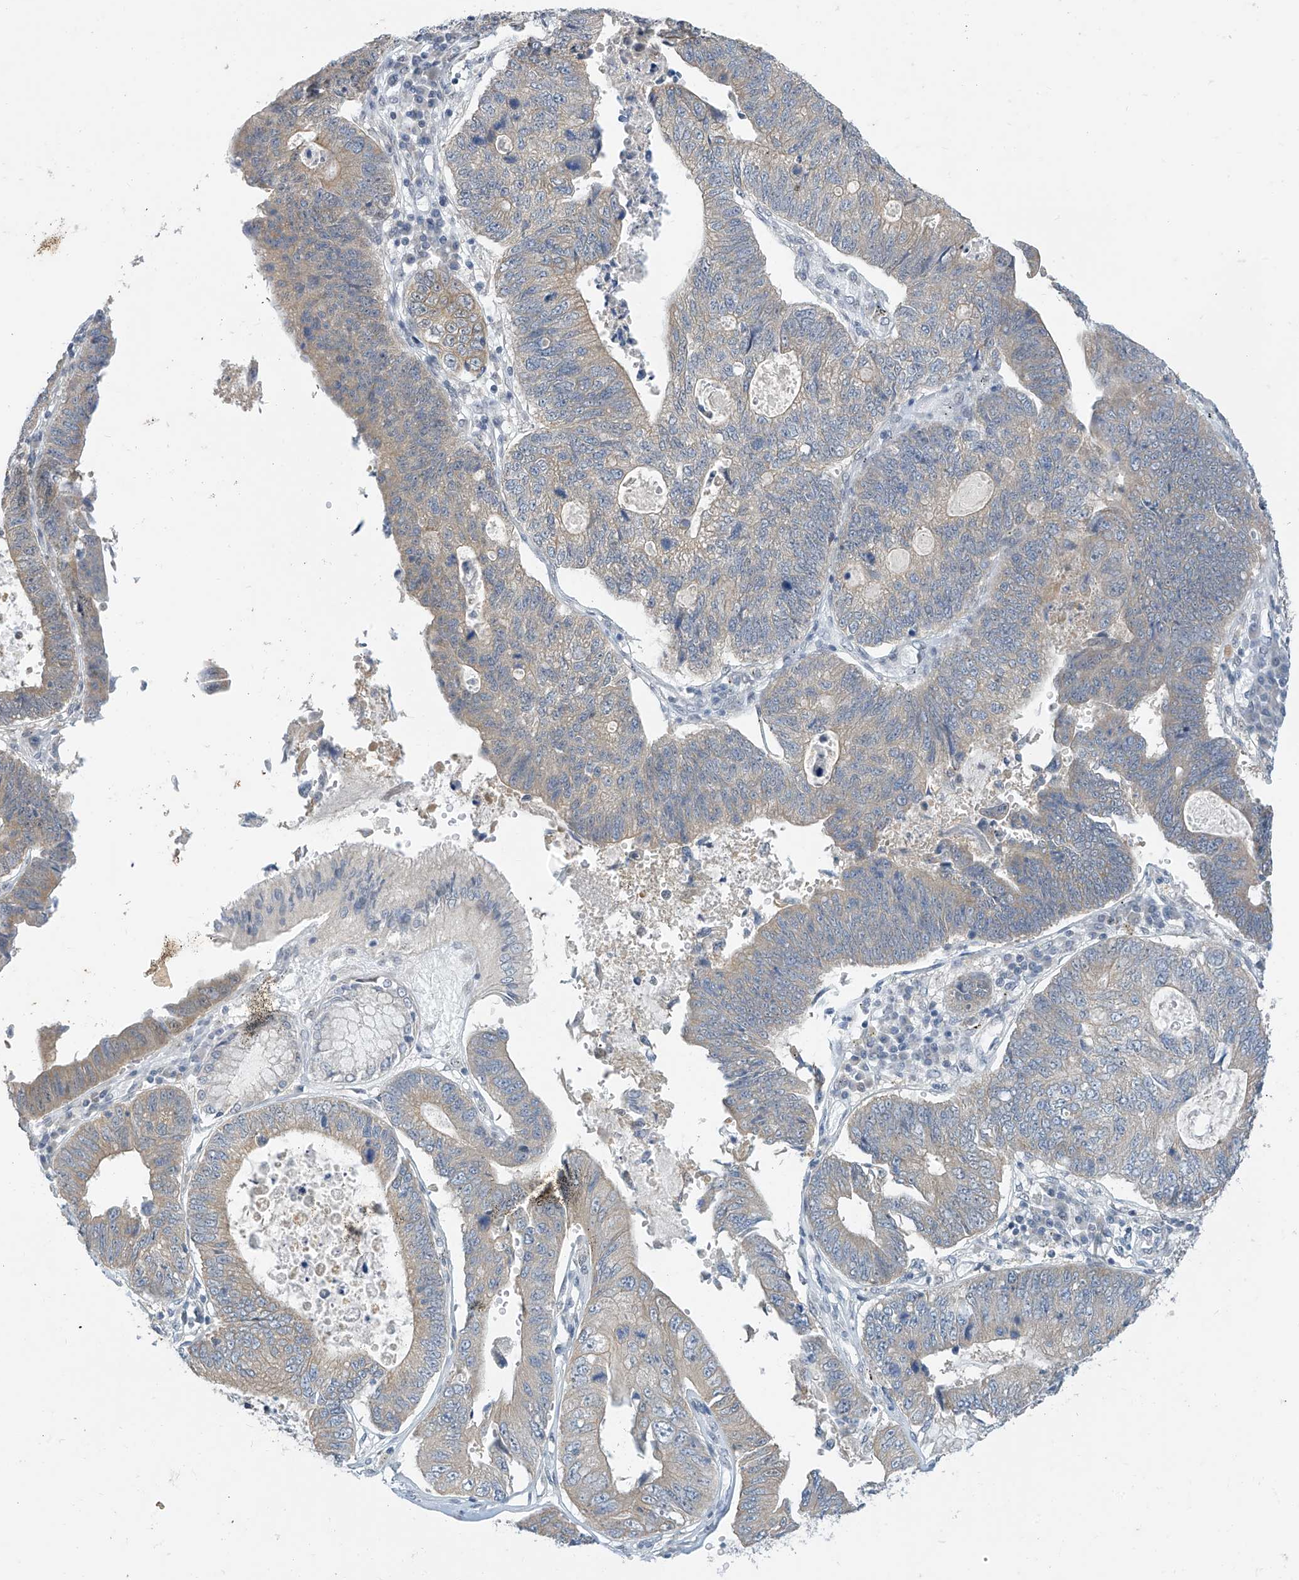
{"staining": {"intensity": "weak", "quantity": "<25%", "location": "cytoplasmic/membranous"}, "tissue": "stomach cancer", "cell_type": "Tumor cells", "image_type": "cancer", "snomed": [{"axis": "morphology", "description": "Adenocarcinoma, NOS"}, {"axis": "topography", "description": "Stomach"}], "caption": "Stomach cancer was stained to show a protein in brown. There is no significant positivity in tumor cells.", "gene": "APLF", "patient": {"sex": "male", "age": 59}}